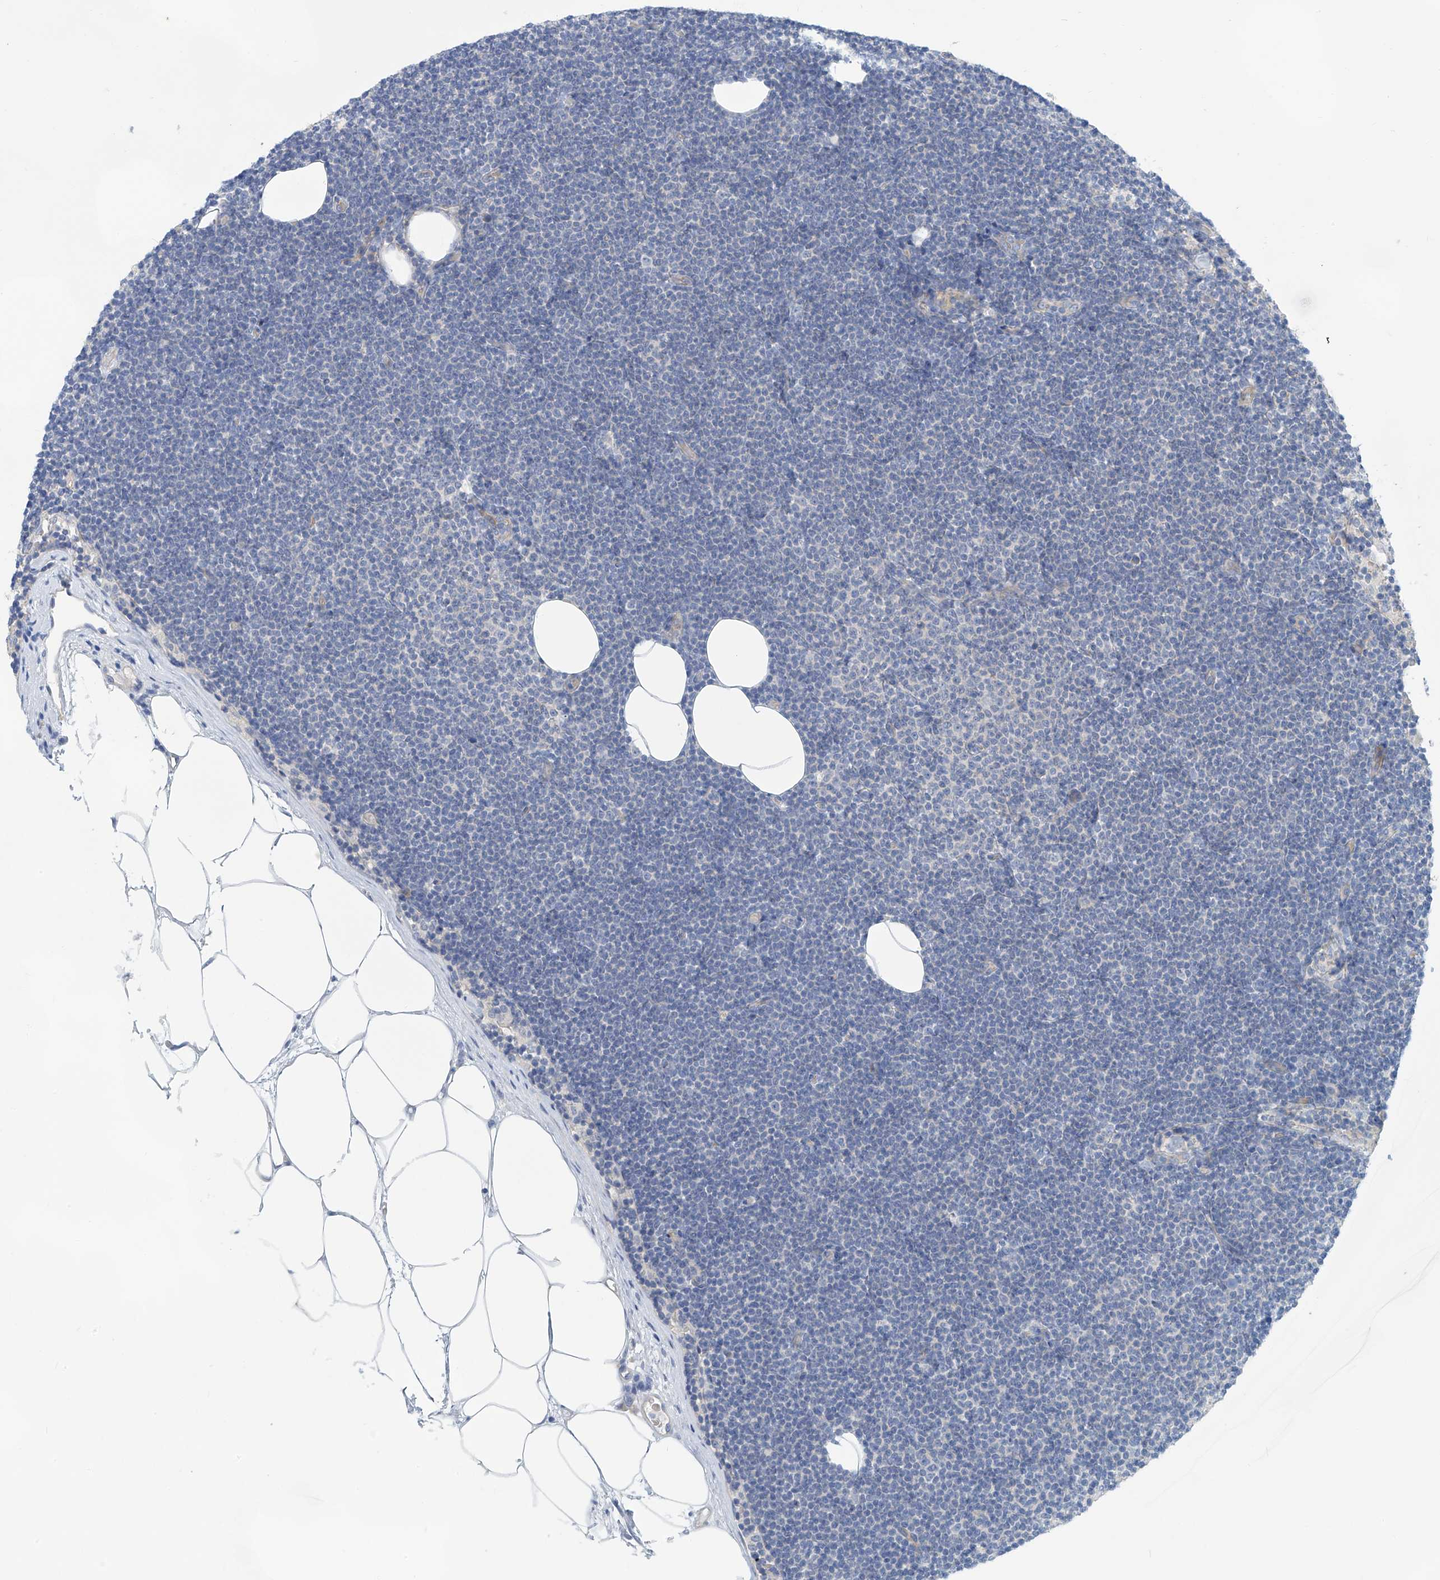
{"staining": {"intensity": "negative", "quantity": "none", "location": "none"}, "tissue": "lymphoma", "cell_type": "Tumor cells", "image_type": "cancer", "snomed": [{"axis": "morphology", "description": "Malignant lymphoma, non-Hodgkin's type, Low grade"}, {"axis": "topography", "description": "Lymph node"}], "caption": "Protein analysis of malignant lymphoma, non-Hodgkin's type (low-grade) demonstrates no significant staining in tumor cells.", "gene": "PIK3C2B", "patient": {"sex": "female", "age": 53}}